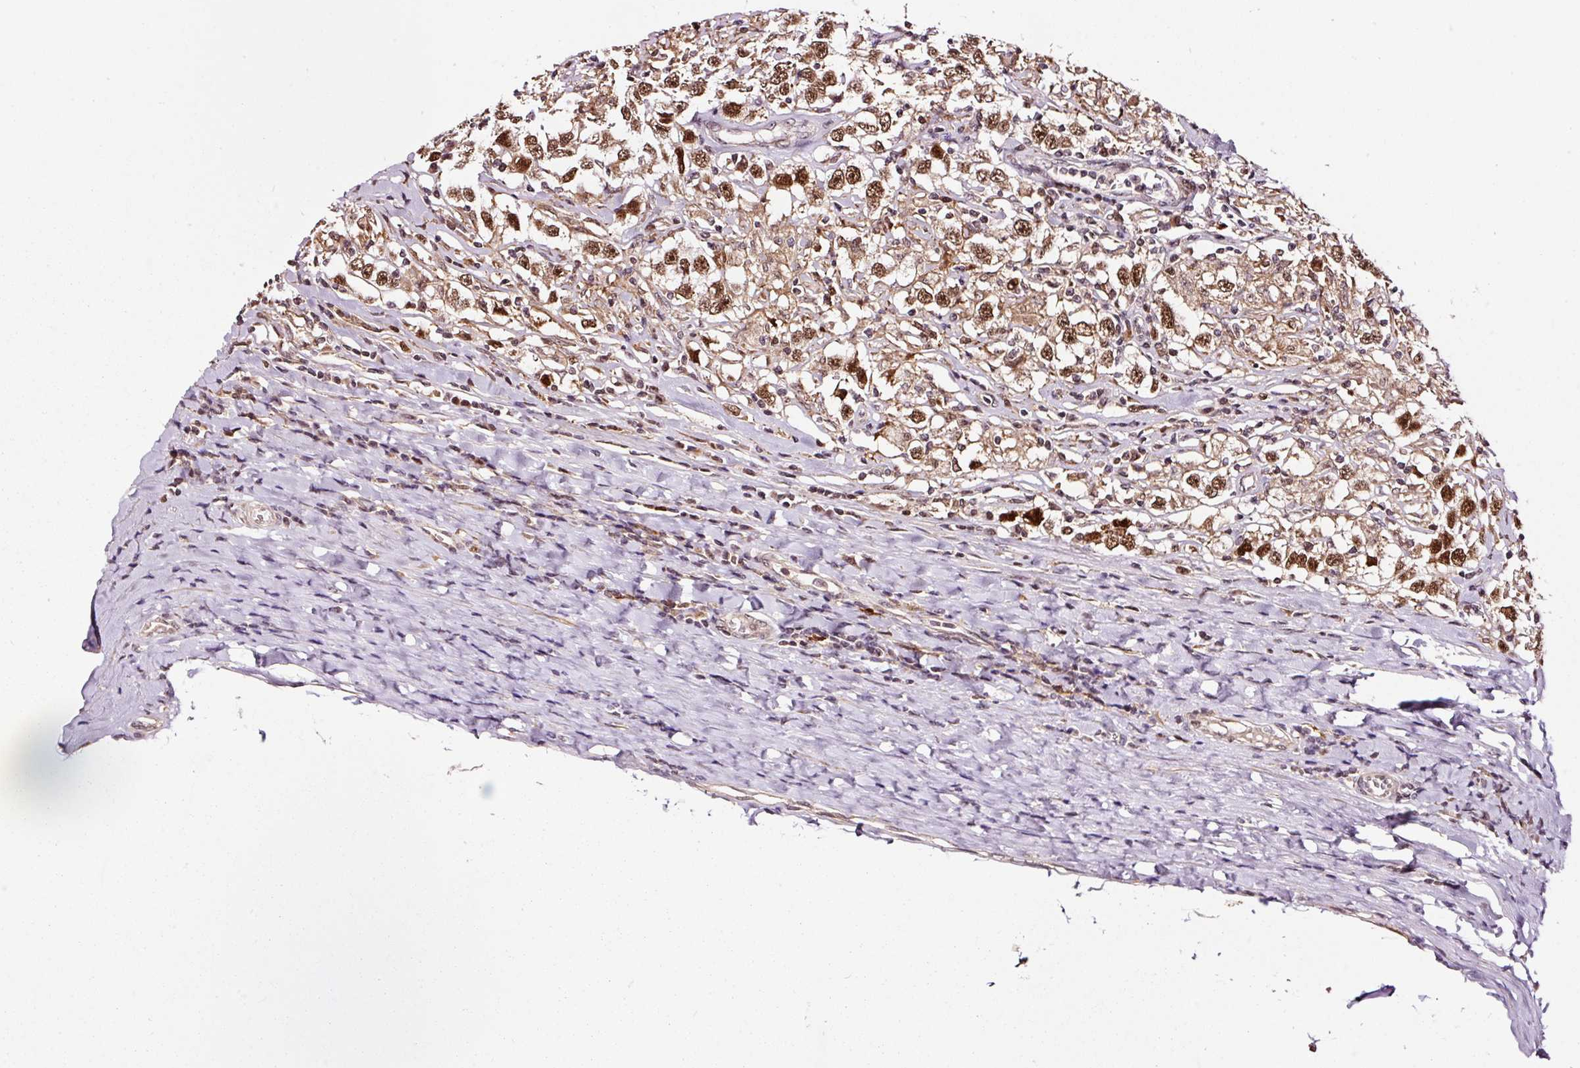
{"staining": {"intensity": "moderate", "quantity": ">75%", "location": "nuclear"}, "tissue": "testis cancer", "cell_type": "Tumor cells", "image_type": "cancer", "snomed": [{"axis": "morphology", "description": "Seminoma, NOS"}, {"axis": "topography", "description": "Testis"}], "caption": "Protein staining demonstrates moderate nuclear expression in about >75% of tumor cells in testis cancer.", "gene": "RFC4", "patient": {"sex": "male", "age": 41}}